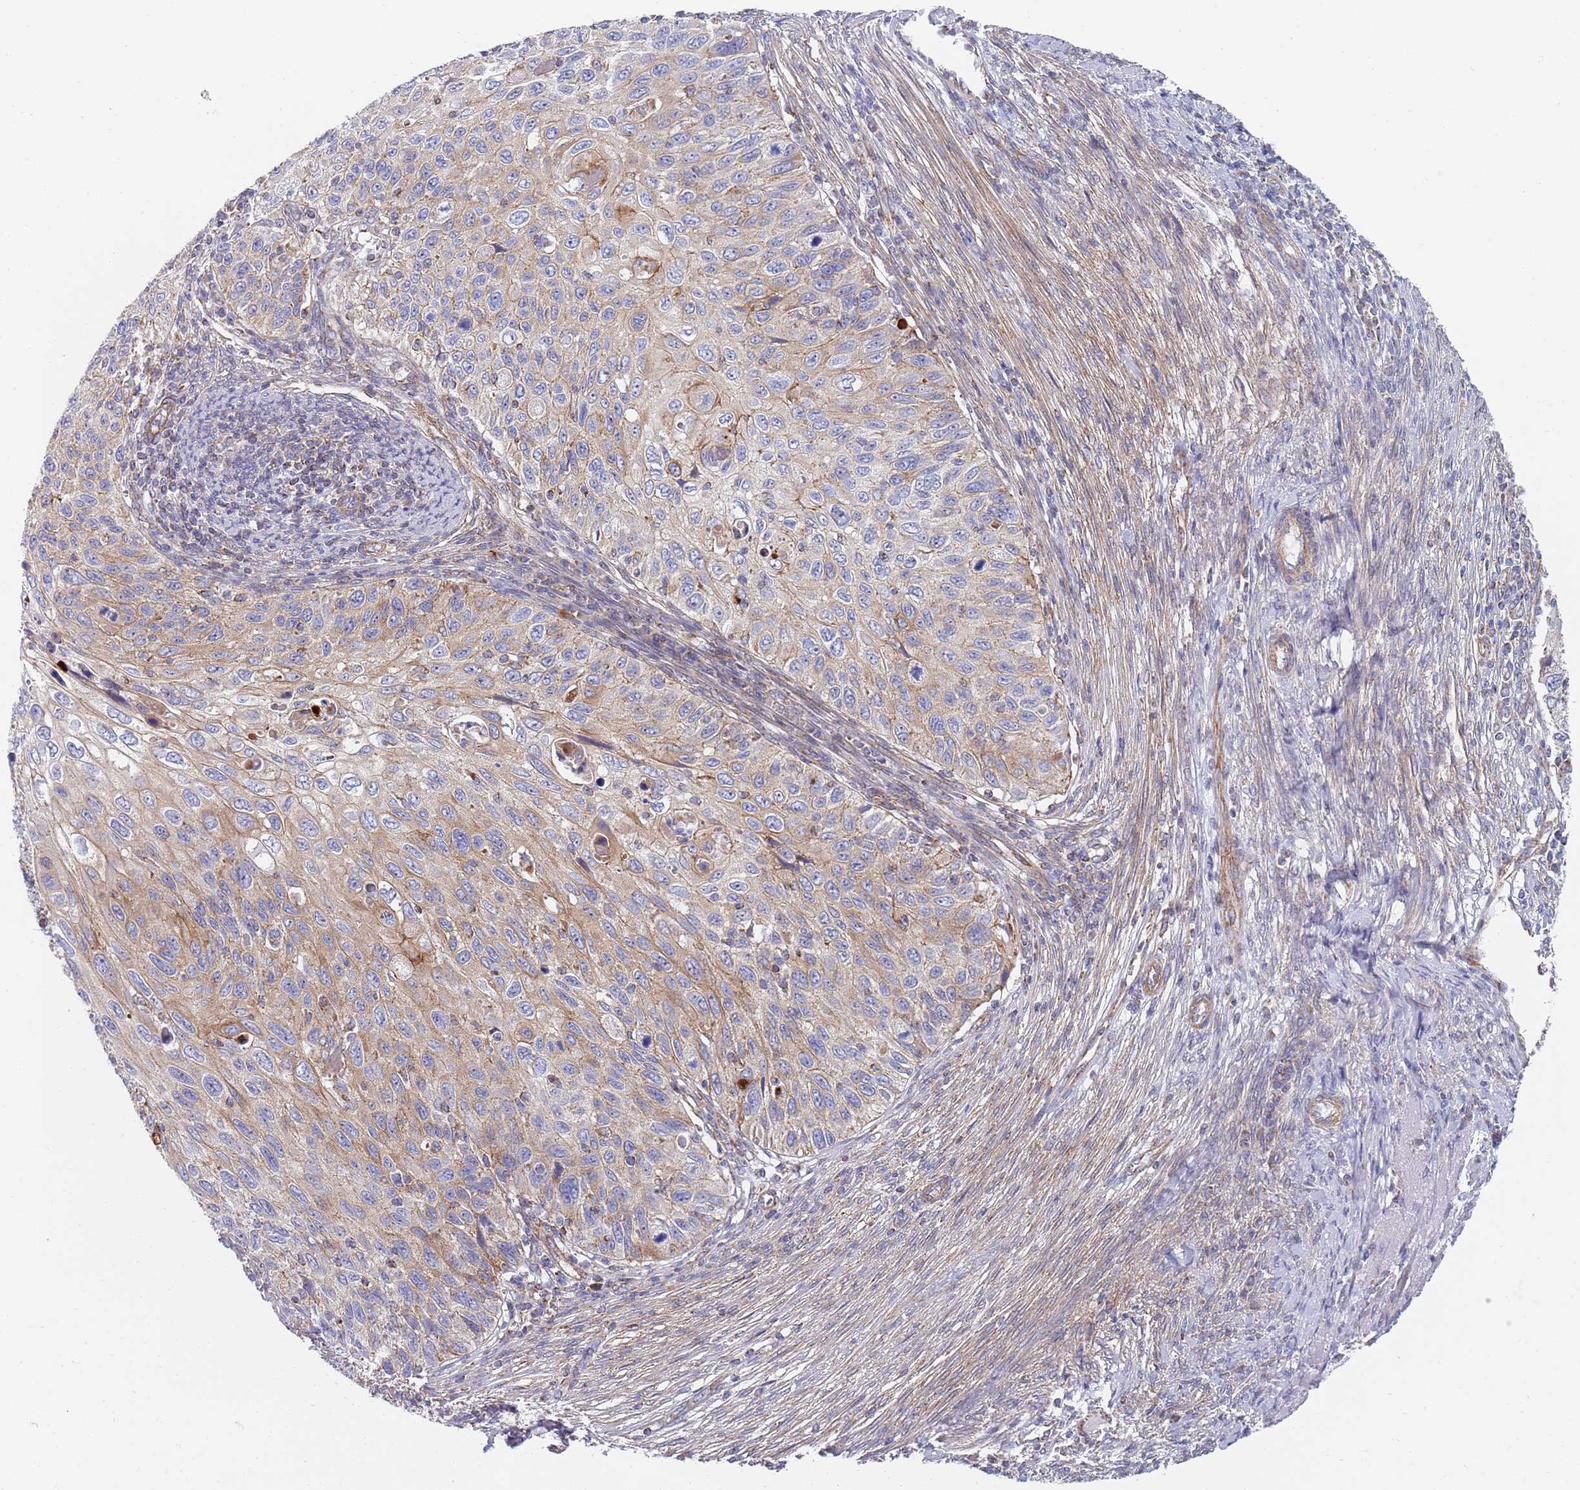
{"staining": {"intensity": "weak", "quantity": "25%-75%", "location": "cytoplasmic/membranous"}, "tissue": "cervical cancer", "cell_type": "Tumor cells", "image_type": "cancer", "snomed": [{"axis": "morphology", "description": "Squamous cell carcinoma, NOS"}, {"axis": "topography", "description": "Cervix"}], "caption": "Protein staining displays weak cytoplasmic/membranous expression in approximately 25%-75% of tumor cells in cervical squamous cell carcinoma.", "gene": "PWWP3A", "patient": {"sex": "female", "age": 70}}